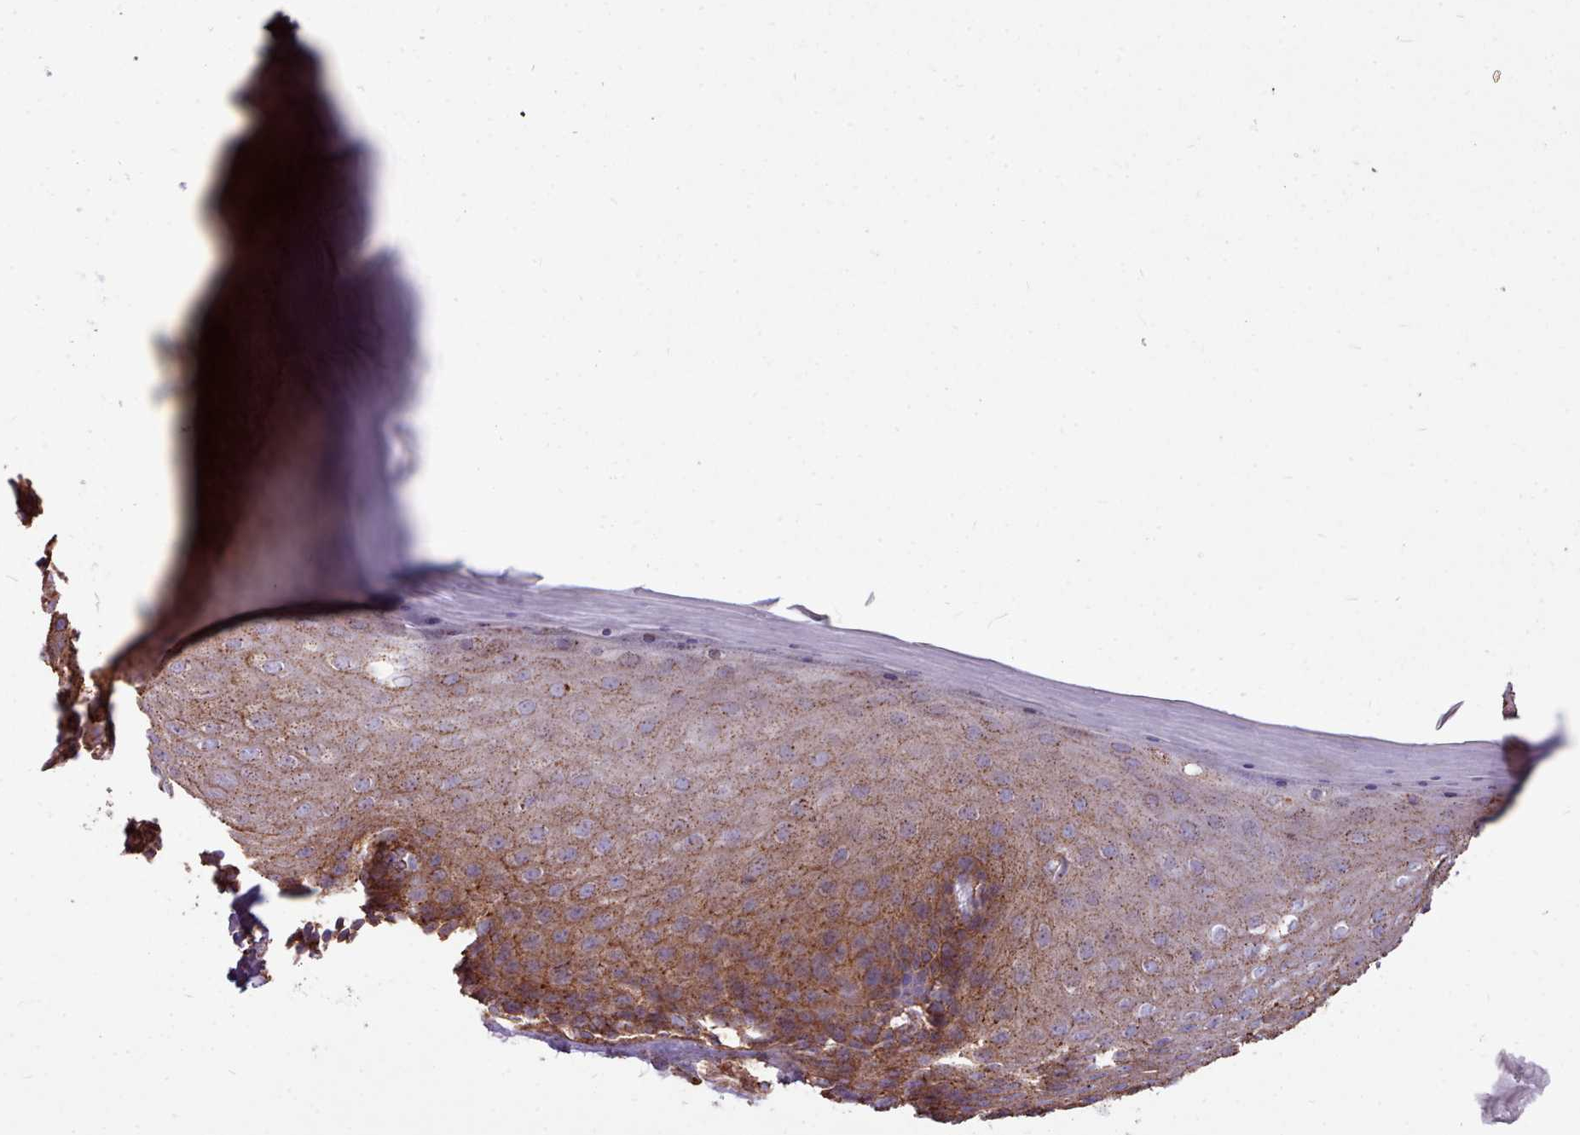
{"staining": {"intensity": "moderate", "quantity": ">75%", "location": "cytoplasmic/membranous"}, "tissue": "skin", "cell_type": "Epidermal cells", "image_type": "normal", "snomed": [{"axis": "morphology", "description": "Normal tissue, NOS"}, {"axis": "topography", "description": "Anal"}, {"axis": "topography", "description": "Peripheral nerve tissue"}], "caption": "Immunohistochemistry (DAB) staining of benign human skin shows moderate cytoplasmic/membranous protein positivity in approximately >75% of epidermal cells.", "gene": "PACSIN3", "patient": {"sex": "male", "age": 53}}